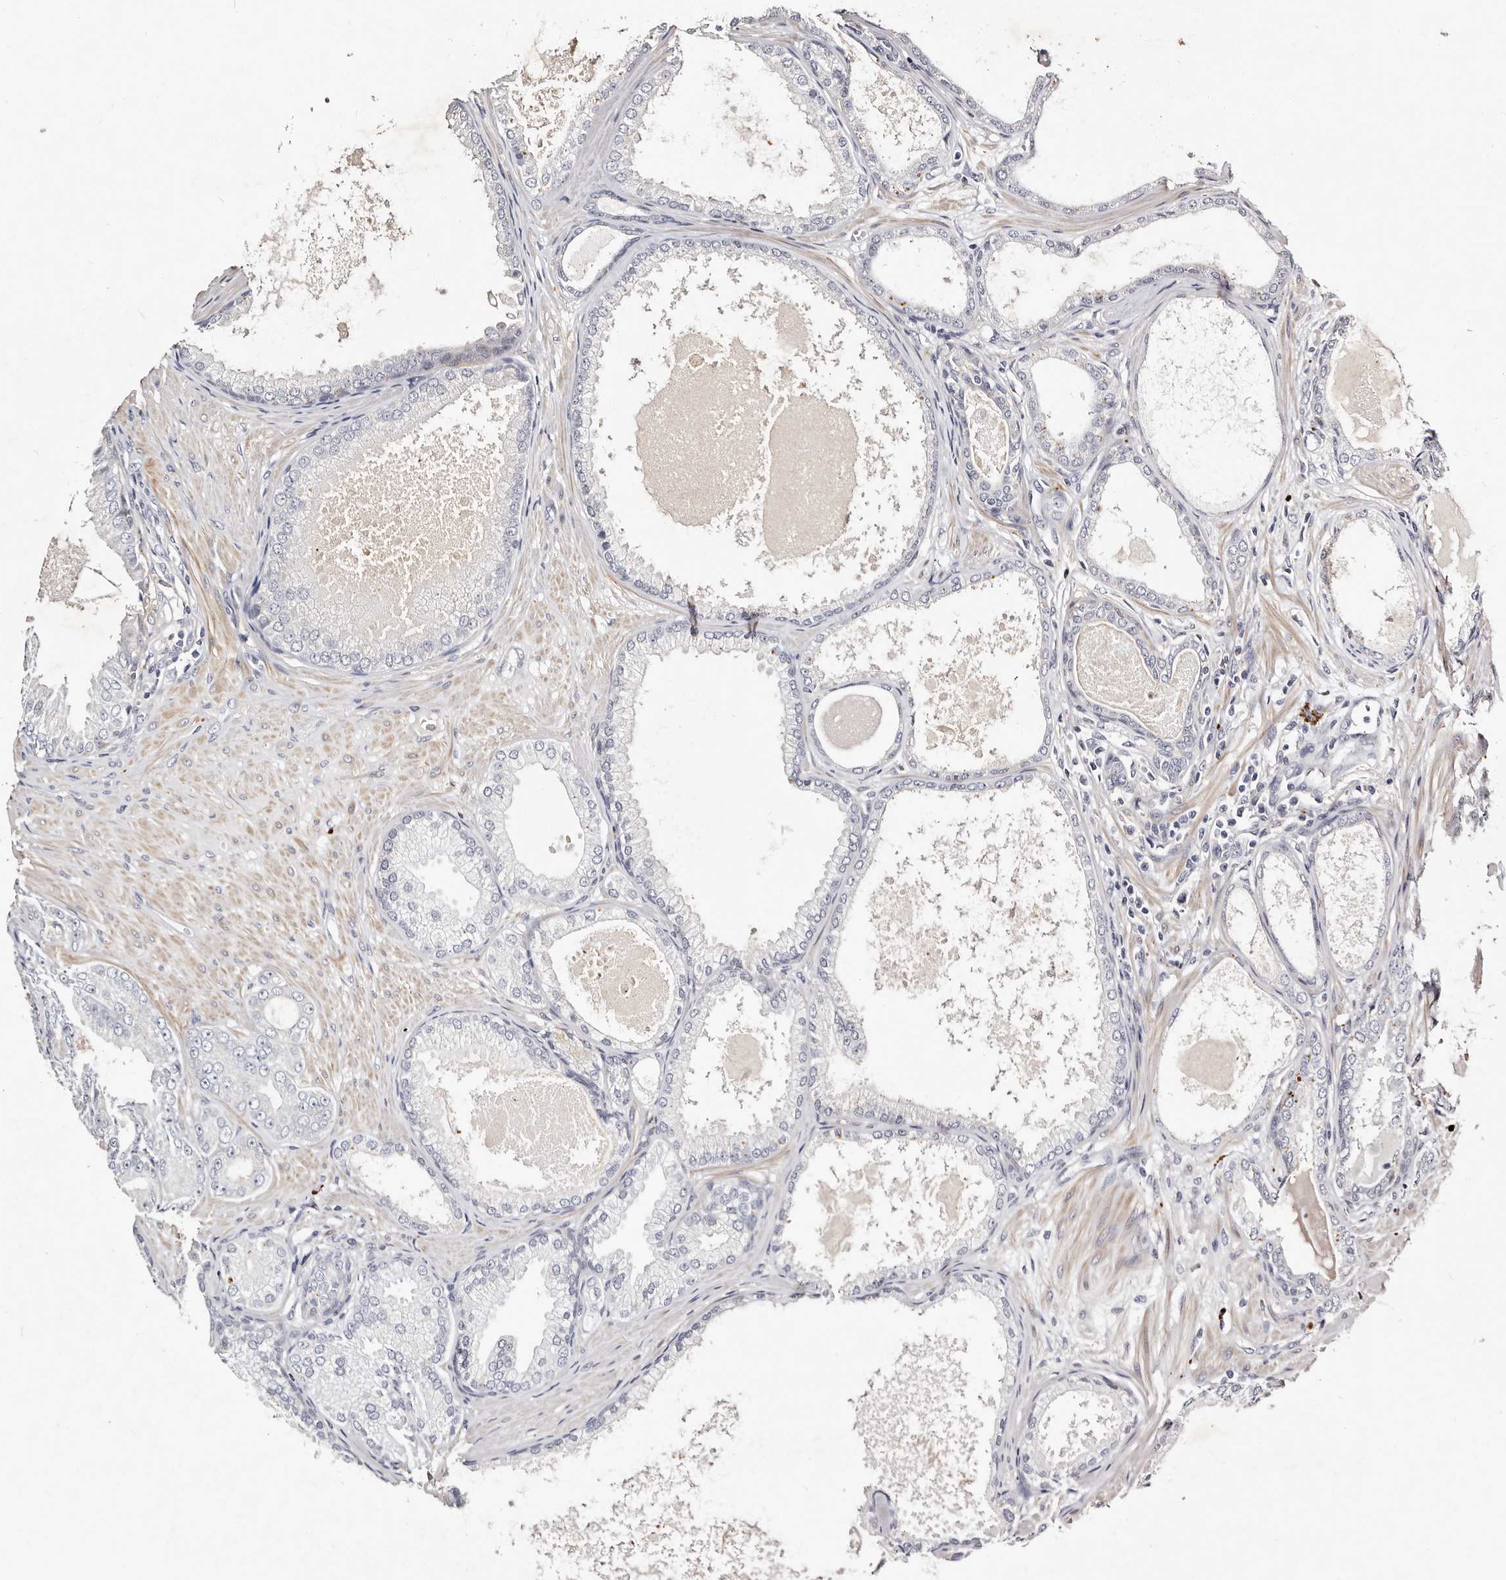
{"staining": {"intensity": "negative", "quantity": "none", "location": "none"}, "tissue": "prostate cancer", "cell_type": "Tumor cells", "image_type": "cancer", "snomed": [{"axis": "morphology", "description": "Adenocarcinoma, Low grade"}, {"axis": "topography", "description": "Prostate"}], "caption": "Immunohistochemistry micrograph of prostate cancer stained for a protein (brown), which shows no positivity in tumor cells.", "gene": "MRPS33", "patient": {"sex": "male", "age": 63}}